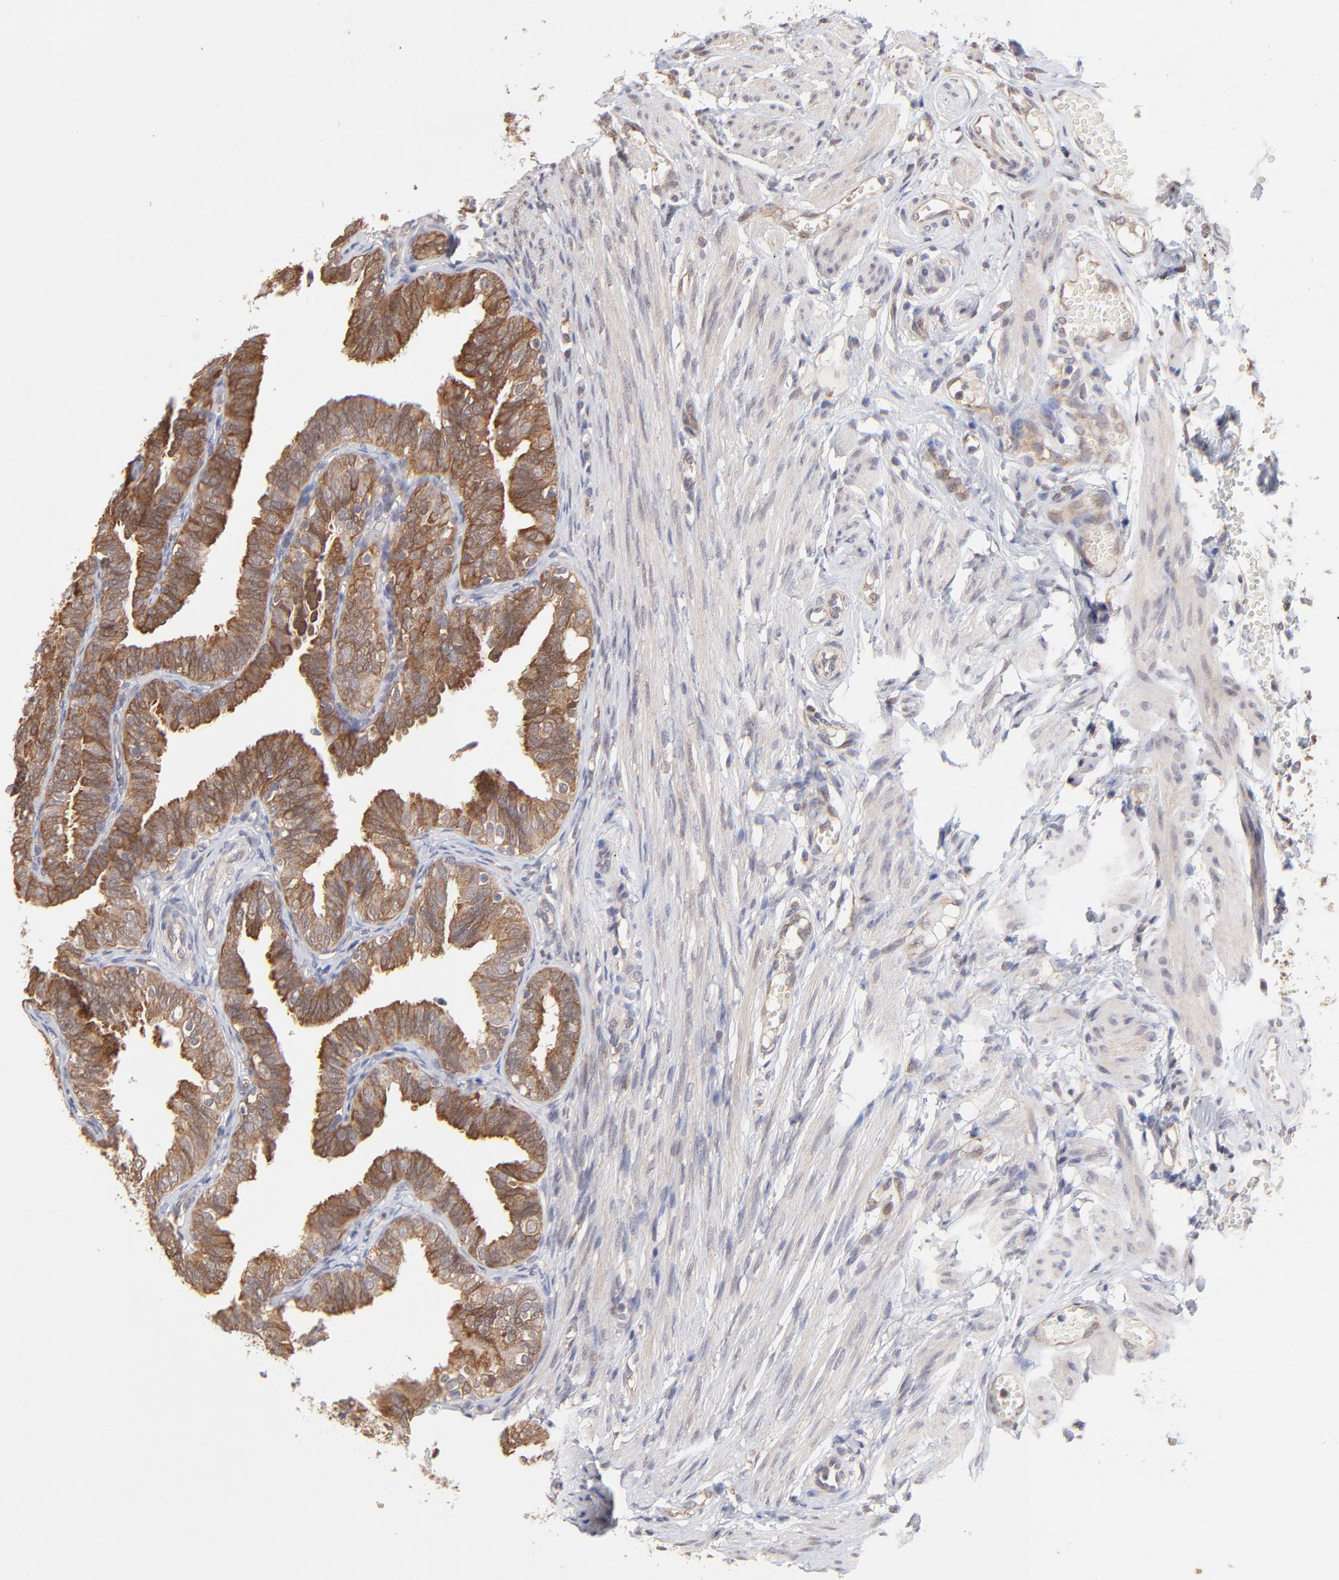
{"staining": {"intensity": "moderate", "quantity": ">75%", "location": "cytoplasmic/membranous"}, "tissue": "fallopian tube", "cell_type": "Glandular cells", "image_type": "normal", "snomed": [{"axis": "morphology", "description": "Normal tissue, NOS"}, {"axis": "topography", "description": "Fallopian tube"}], "caption": "Fallopian tube stained with immunohistochemistry shows moderate cytoplasmic/membranous expression in about >75% of glandular cells. Nuclei are stained in blue.", "gene": "GART", "patient": {"sex": "female", "age": 46}}